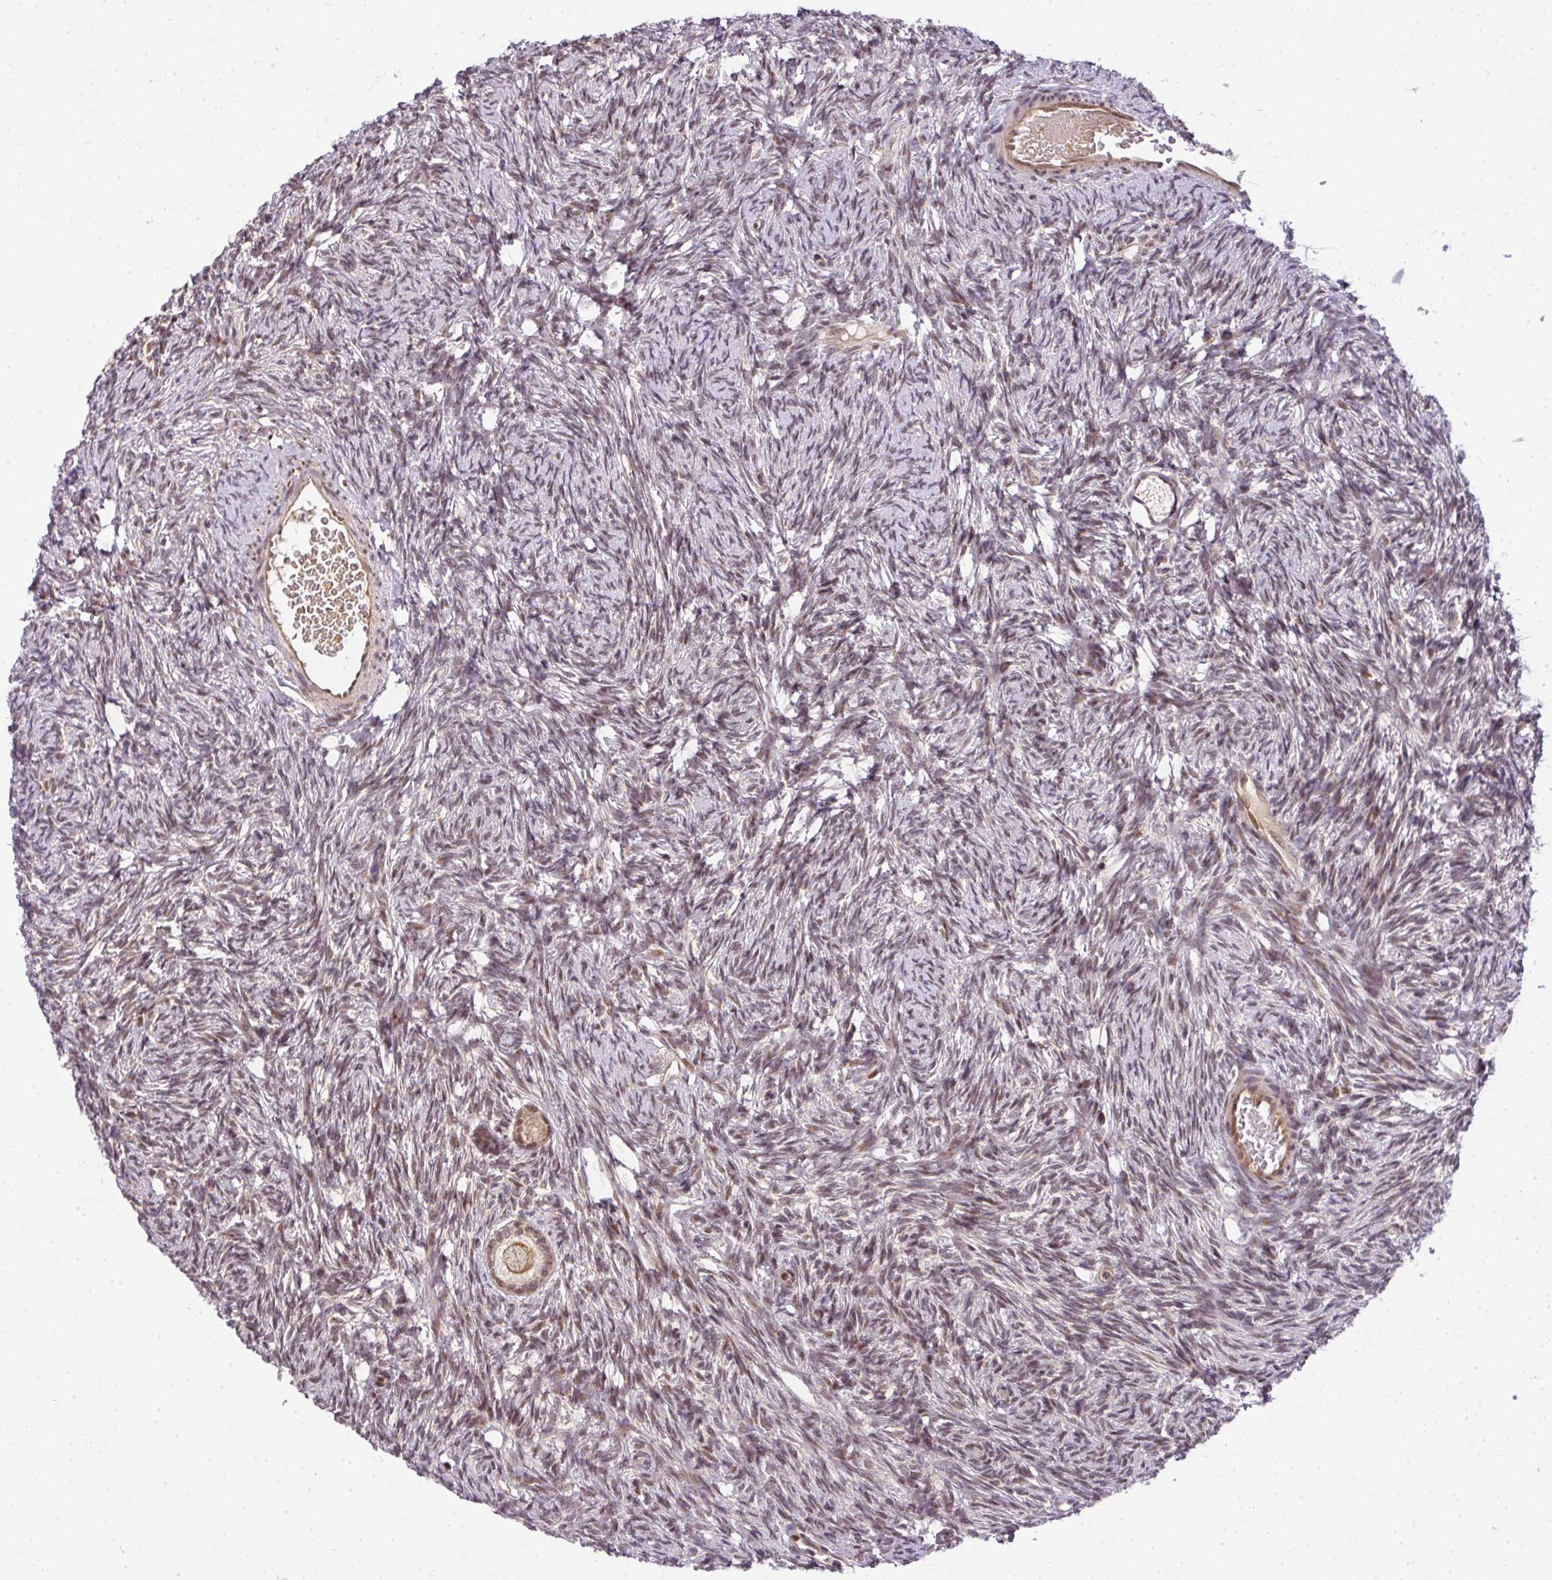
{"staining": {"intensity": "moderate", "quantity": ">75%", "location": "cytoplasmic/membranous,nuclear"}, "tissue": "ovary", "cell_type": "Follicle cells", "image_type": "normal", "snomed": [{"axis": "morphology", "description": "Normal tissue, NOS"}, {"axis": "topography", "description": "Ovary"}], "caption": "A photomicrograph of ovary stained for a protein demonstrates moderate cytoplasmic/membranous,nuclear brown staining in follicle cells.", "gene": "C1orf226", "patient": {"sex": "female", "age": 33}}